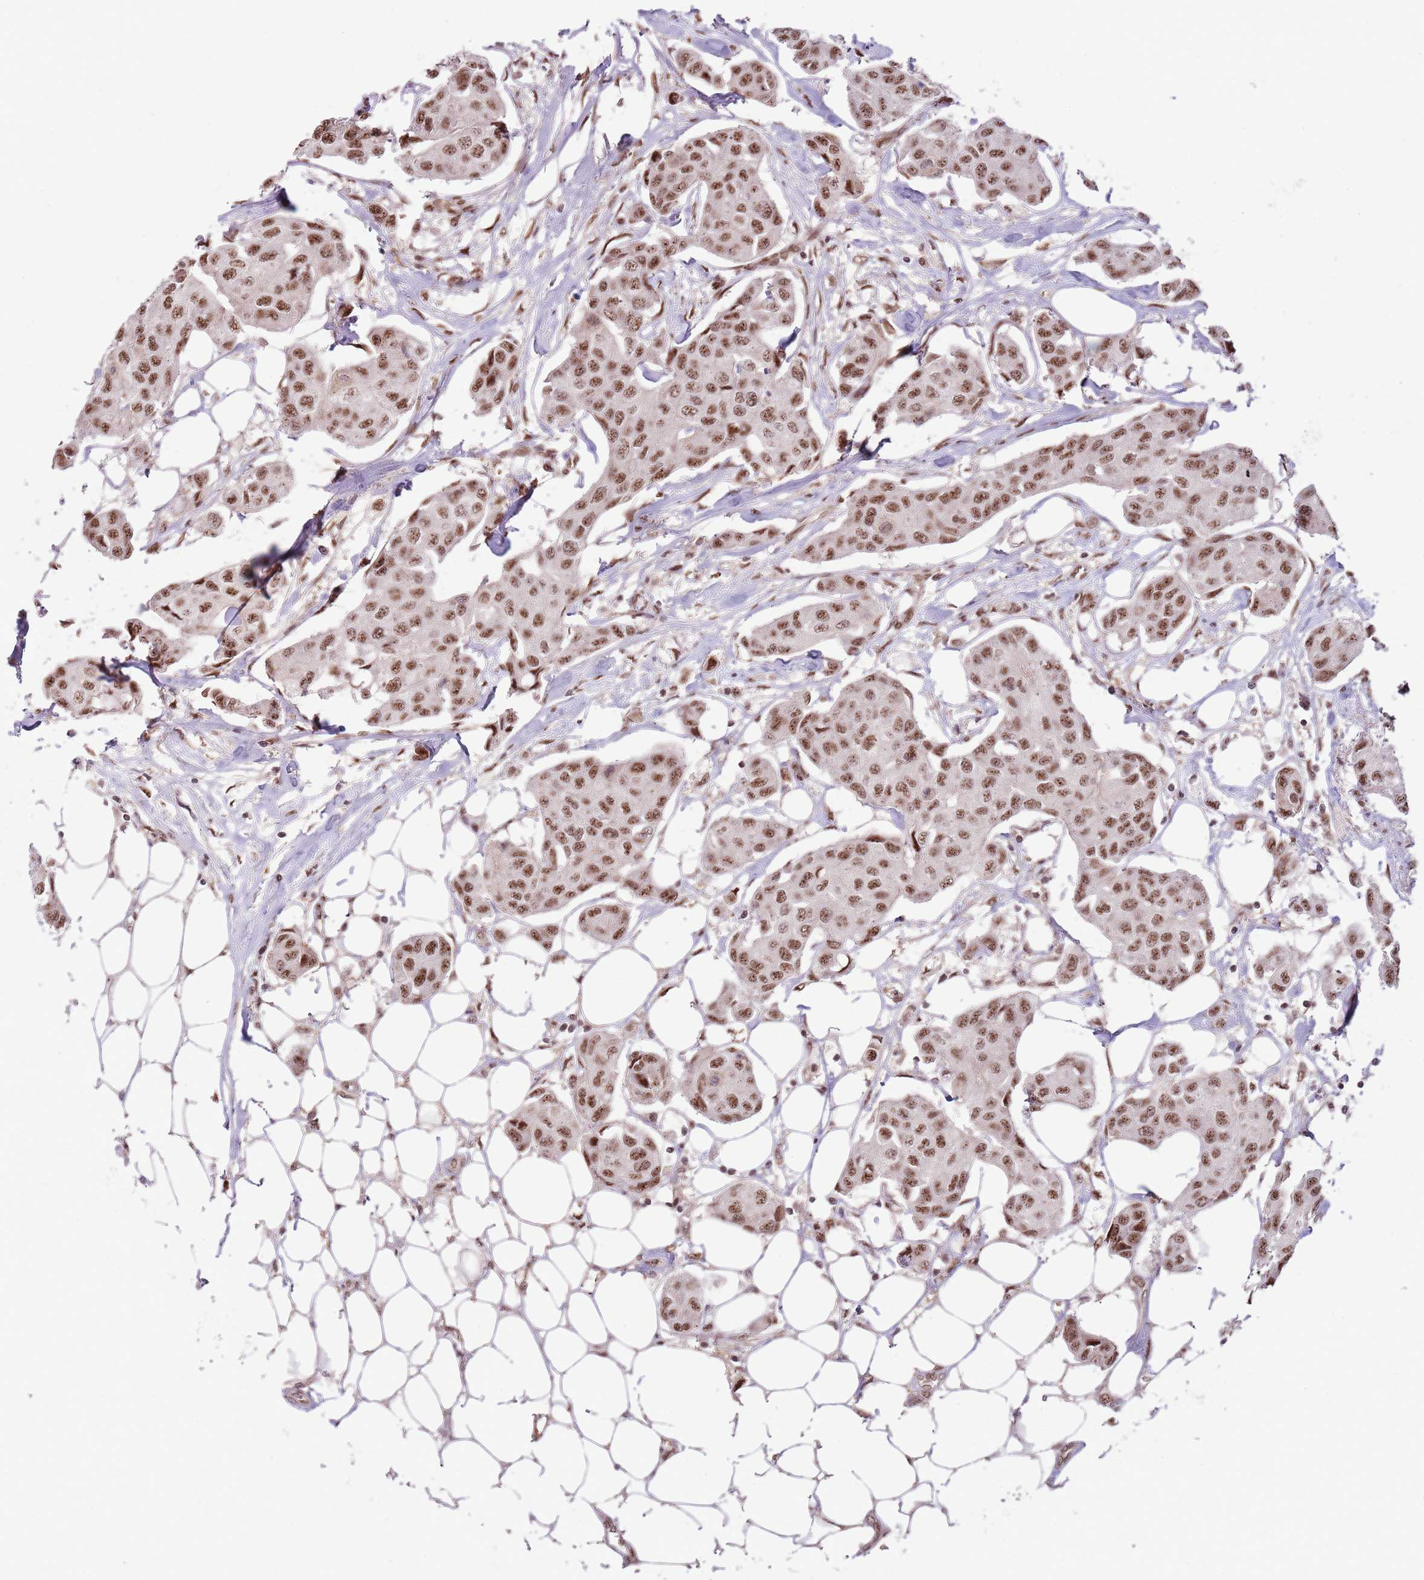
{"staining": {"intensity": "moderate", "quantity": ">75%", "location": "nuclear"}, "tissue": "breast cancer", "cell_type": "Tumor cells", "image_type": "cancer", "snomed": [{"axis": "morphology", "description": "Duct carcinoma"}, {"axis": "topography", "description": "Breast"}, {"axis": "topography", "description": "Lymph node"}], "caption": "This photomicrograph displays immunohistochemistry staining of human breast cancer, with medium moderate nuclear positivity in about >75% of tumor cells.", "gene": "SIPA1L3", "patient": {"sex": "female", "age": 80}}